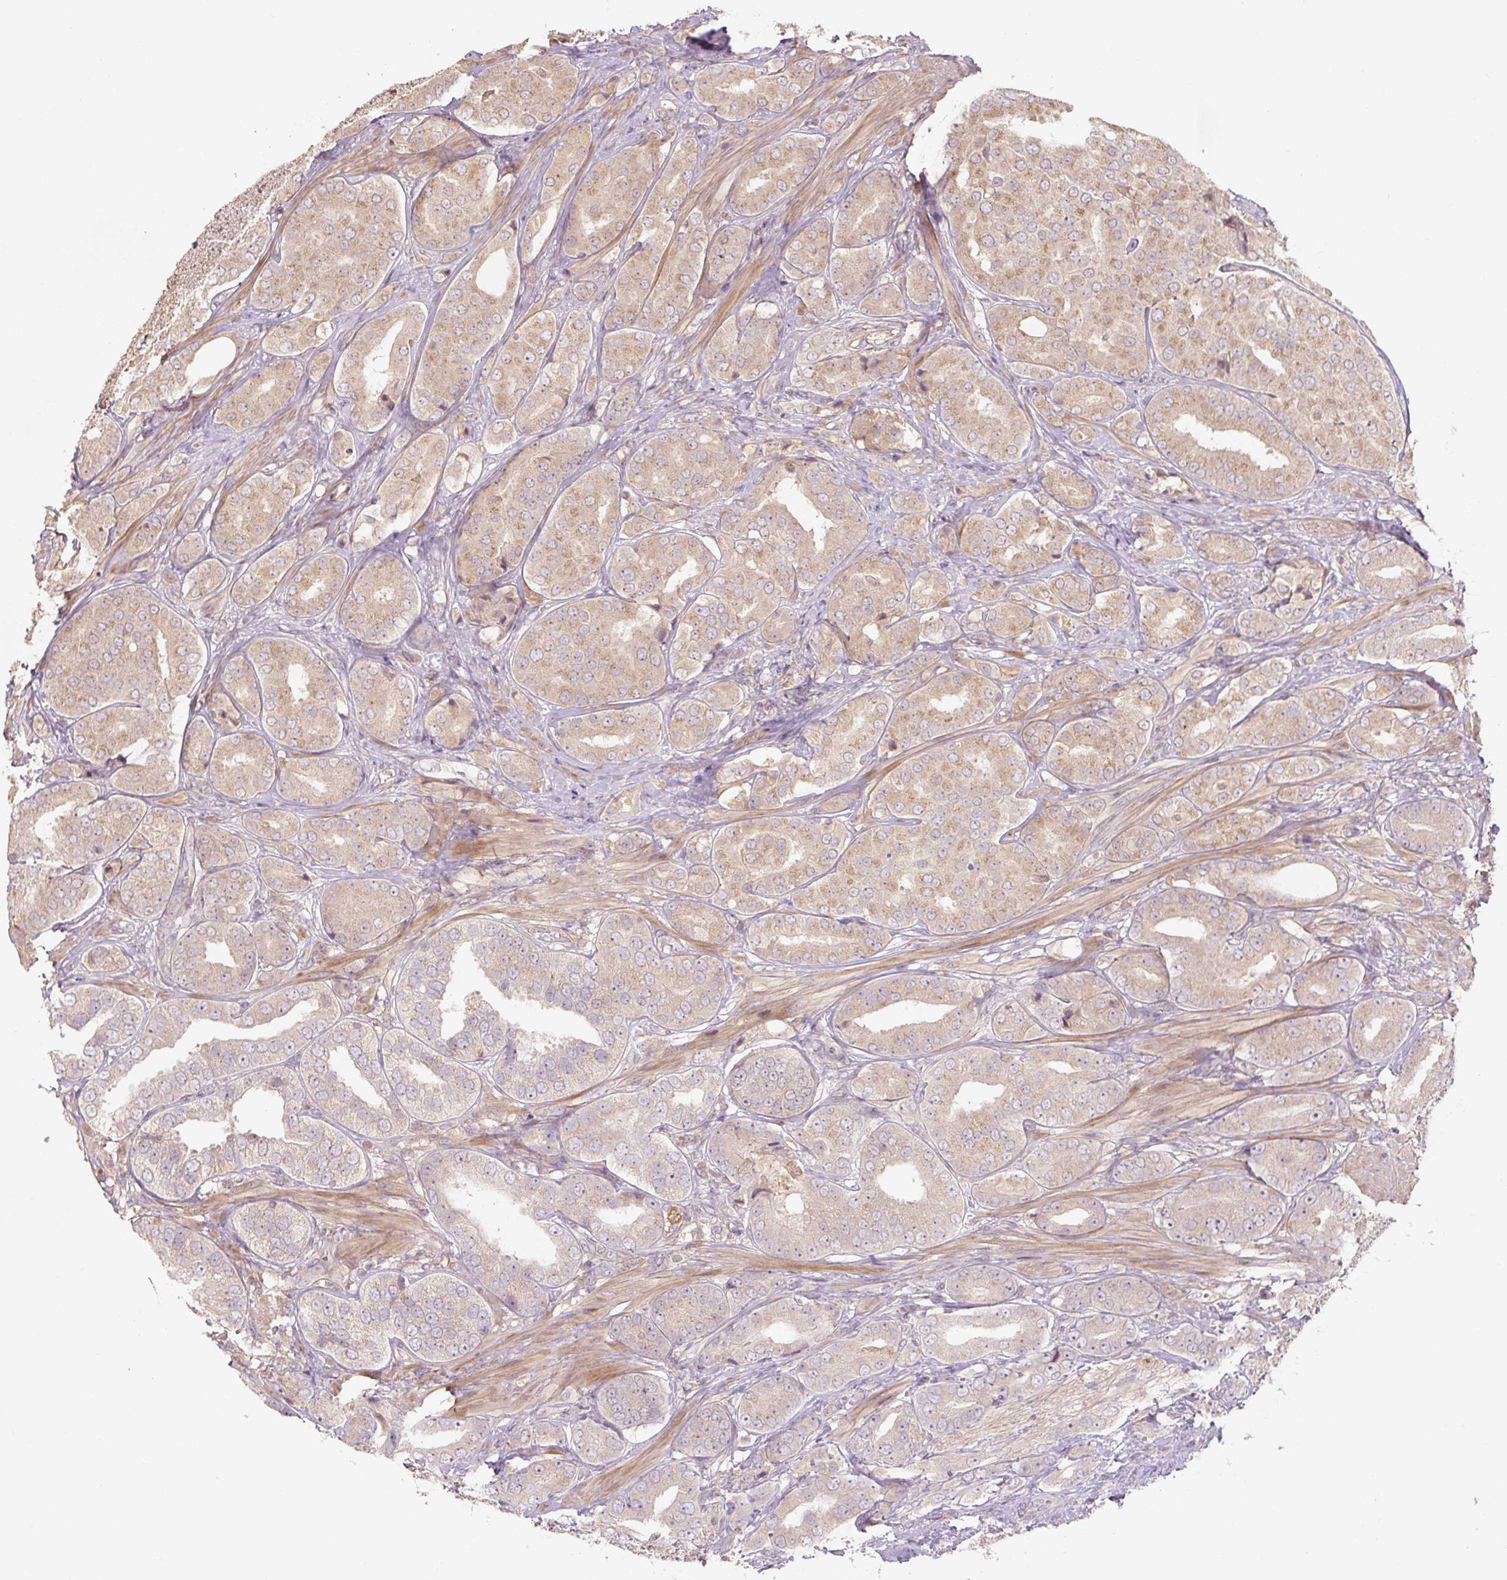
{"staining": {"intensity": "weak", "quantity": "25%-75%", "location": "cytoplasmic/membranous"}, "tissue": "prostate cancer", "cell_type": "Tumor cells", "image_type": "cancer", "snomed": [{"axis": "morphology", "description": "Adenocarcinoma, High grade"}, {"axis": "topography", "description": "Prostate"}], "caption": "Immunohistochemical staining of human adenocarcinoma (high-grade) (prostate) reveals weak cytoplasmic/membranous protein staining in approximately 25%-75% of tumor cells.", "gene": "C2orf73", "patient": {"sex": "male", "age": 63}}